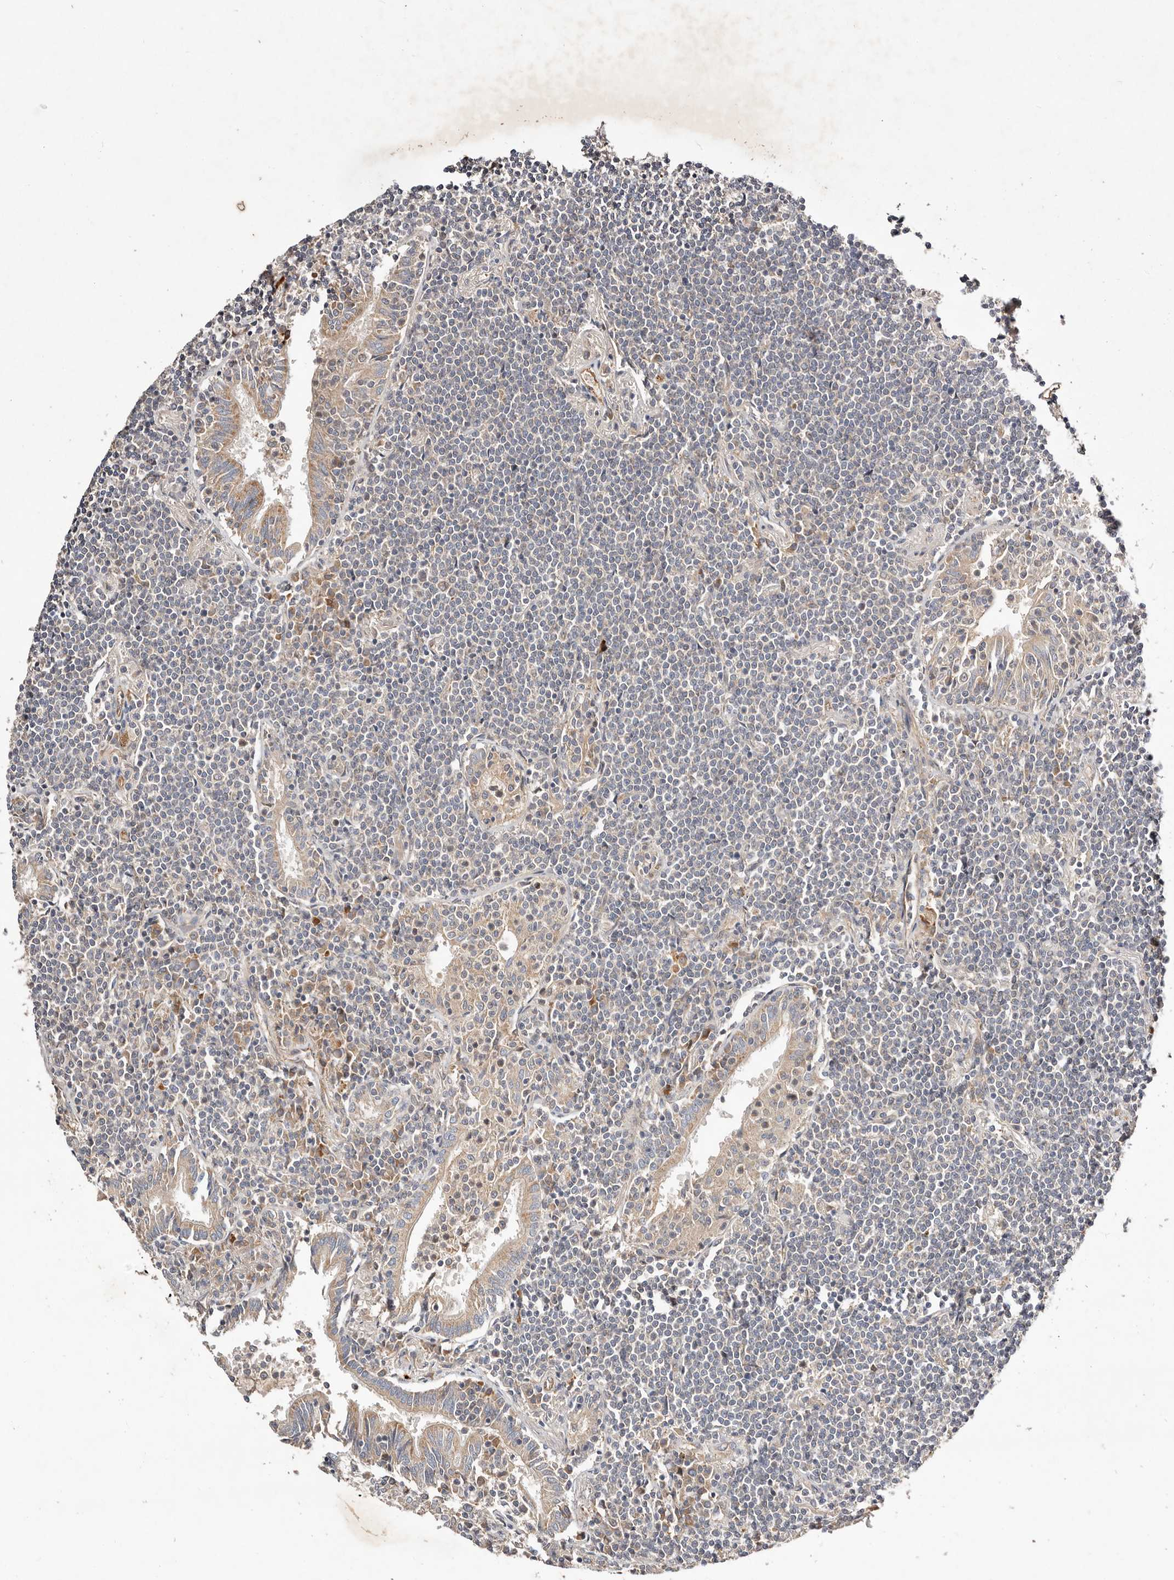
{"staining": {"intensity": "negative", "quantity": "none", "location": "none"}, "tissue": "lymphoma", "cell_type": "Tumor cells", "image_type": "cancer", "snomed": [{"axis": "morphology", "description": "Malignant lymphoma, non-Hodgkin's type, Low grade"}, {"axis": "topography", "description": "Lung"}], "caption": "The micrograph demonstrates no significant staining in tumor cells of malignant lymphoma, non-Hodgkin's type (low-grade).", "gene": "MACF1", "patient": {"sex": "female", "age": 71}}